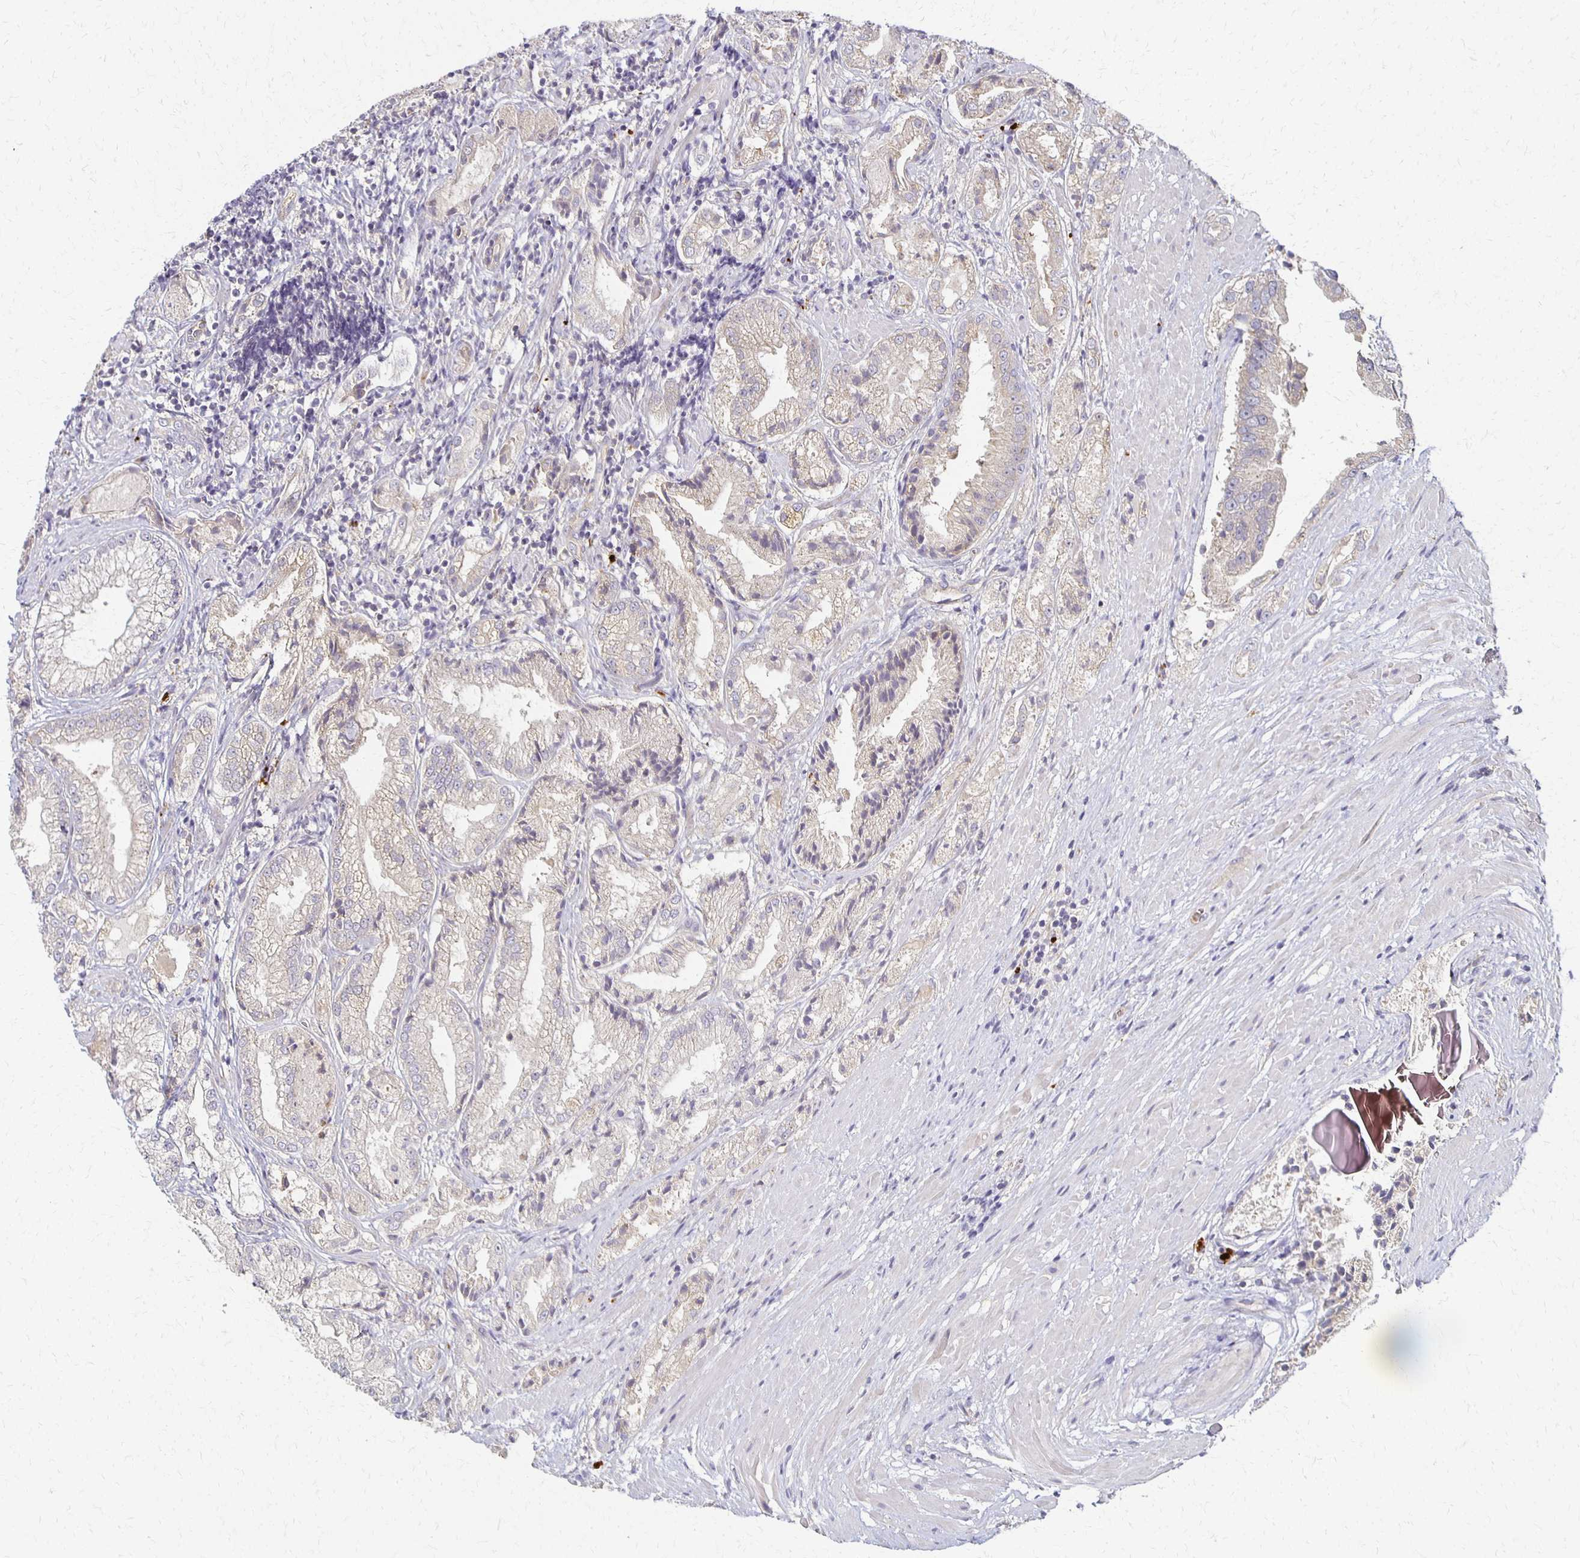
{"staining": {"intensity": "weak", "quantity": "<25%", "location": "cytoplasmic/membranous"}, "tissue": "prostate cancer", "cell_type": "Tumor cells", "image_type": "cancer", "snomed": [{"axis": "morphology", "description": "Adenocarcinoma, High grade"}, {"axis": "topography", "description": "Prostate"}], "caption": "There is no significant staining in tumor cells of prostate cancer.", "gene": "GPX4", "patient": {"sex": "male", "age": 61}}